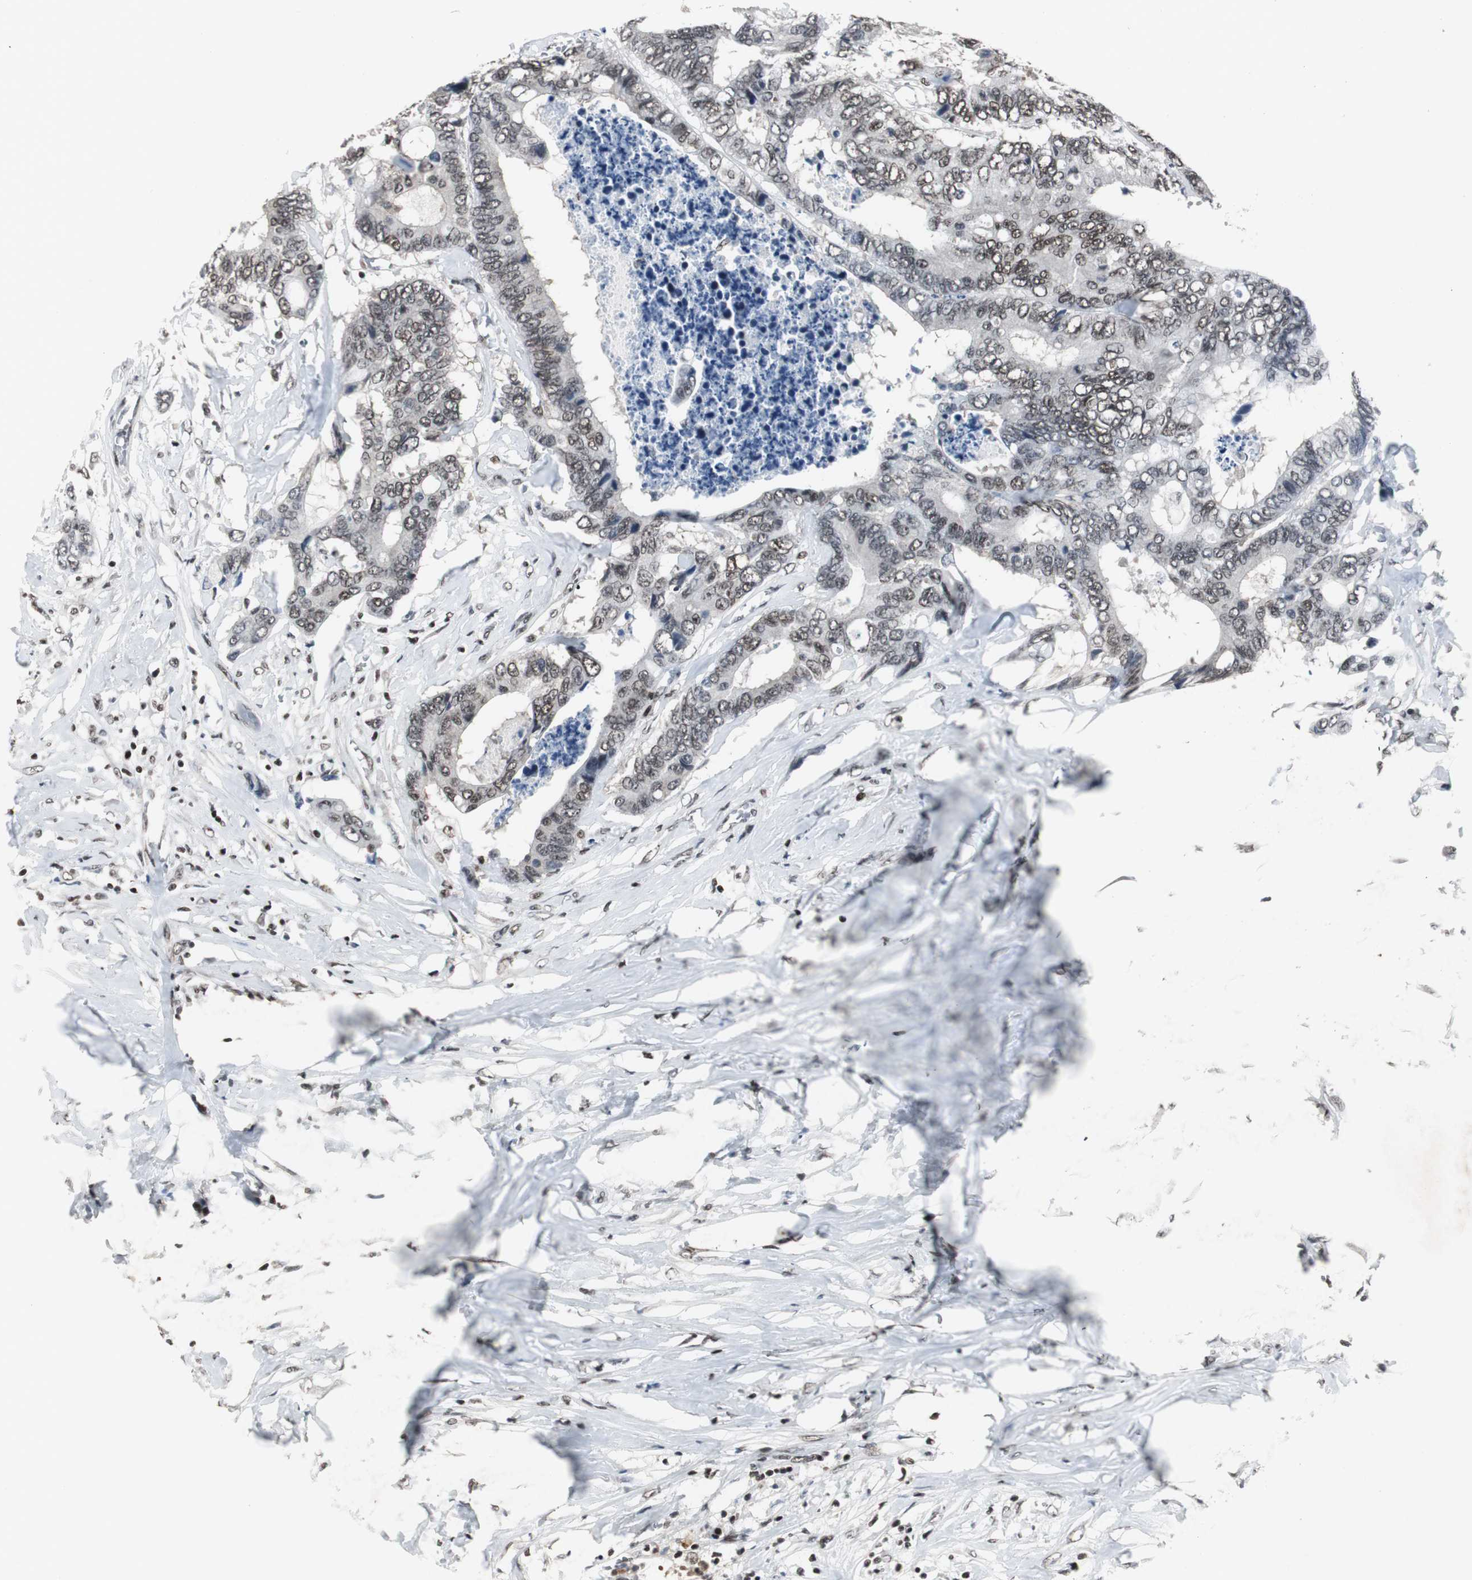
{"staining": {"intensity": "weak", "quantity": ">75%", "location": "nuclear"}, "tissue": "colorectal cancer", "cell_type": "Tumor cells", "image_type": "cancer", "snomed": [{"axis": "morphology", "description": "Adenocarcinoma, NOS"}, {"axis": "topography", "description": "Rectum"}], "caption": "Human colorectal adenocarcinoma stained with a protein marker displays weak staining in tumor cells.", "gene": "RAD9A", "patient": {"sex": "male", "age": 55}}